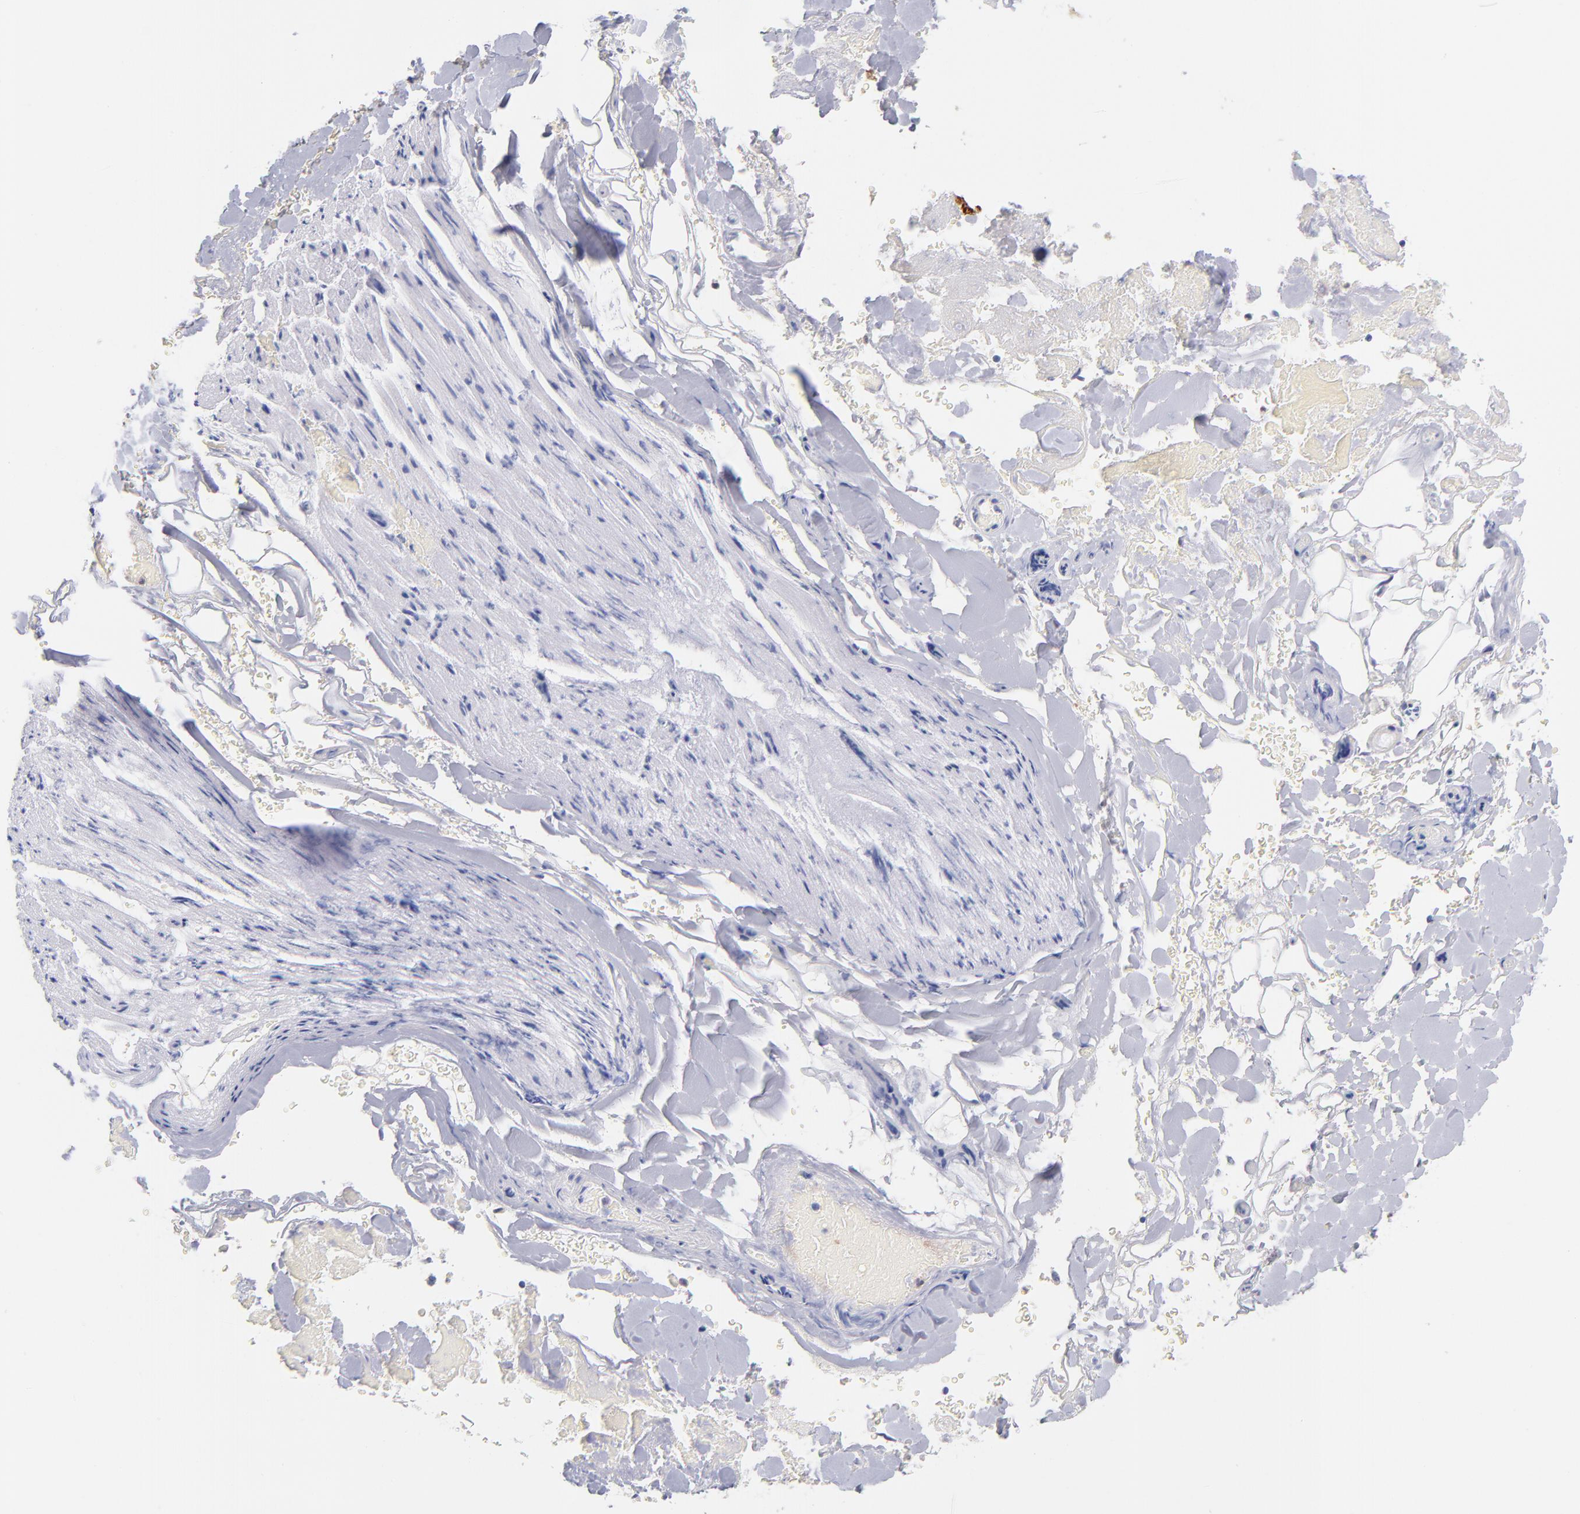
{"staining": {"intensity": "negative", "quantity": "none", "location": "none"}, "tissue": "adipose tissue", "cell_type": "Adipocytes", "image_type": "normal", "snomed": [{"axis": "morphology", "description": "Normal tissue, NOS"}, {"axis": "morphology", "description": "Cholangiocarcinoma"}, {"axis": "topography", "description": "Liver"}, {"axis": "topography", "description": "Peripheral nerve tissue"}], "caption": "DAB (3,3'-diaminobenzidine) immunohistochemical staining of normal adipose tissue reveals no significant positivity in adipocytes. (DAB immunohistochemistry (IHC) visualized using brightfield microscopy, high magnification).", "gene": "BID", "patient": {"sex": "male", "age": 50}}